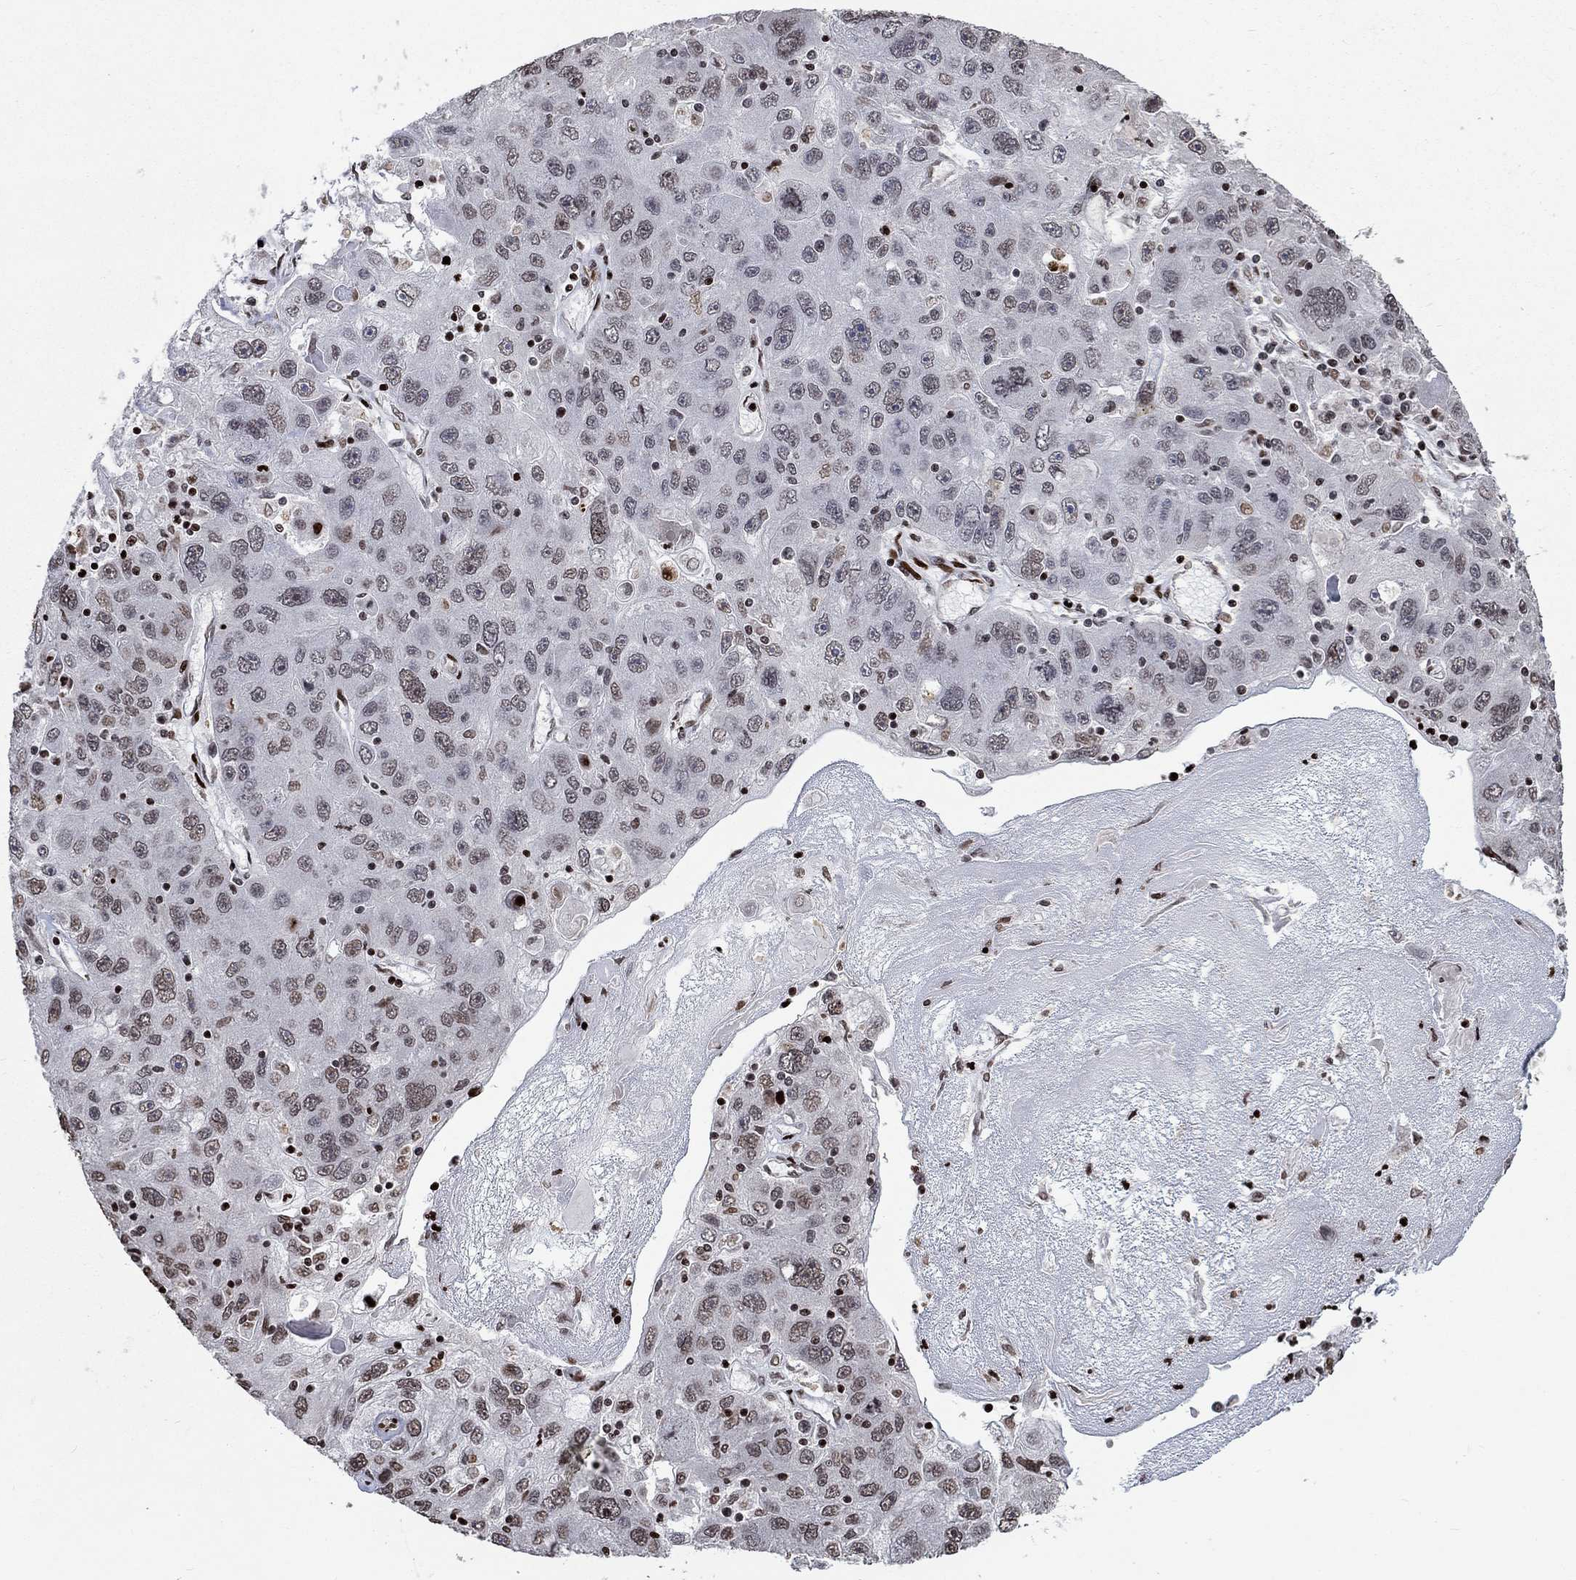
{"staining": {"intensity": "weak", "quantity": "<25%", "location": "nuclear"}, "tissue": "stomach cancer", "cell_type": "Tumor cells", "image_type": "cancer", "snomed": [{"axis": "morphology", "description": "Adenocarcinoma, NOS"}, {"axis": "topography", "description": "Stomach"}], "caption": "Tumor cells show no significant positivity in adenocarcinoma (stomach).", "gene": "SRSF3", "patient": {"sex": "male", "age": 56}}